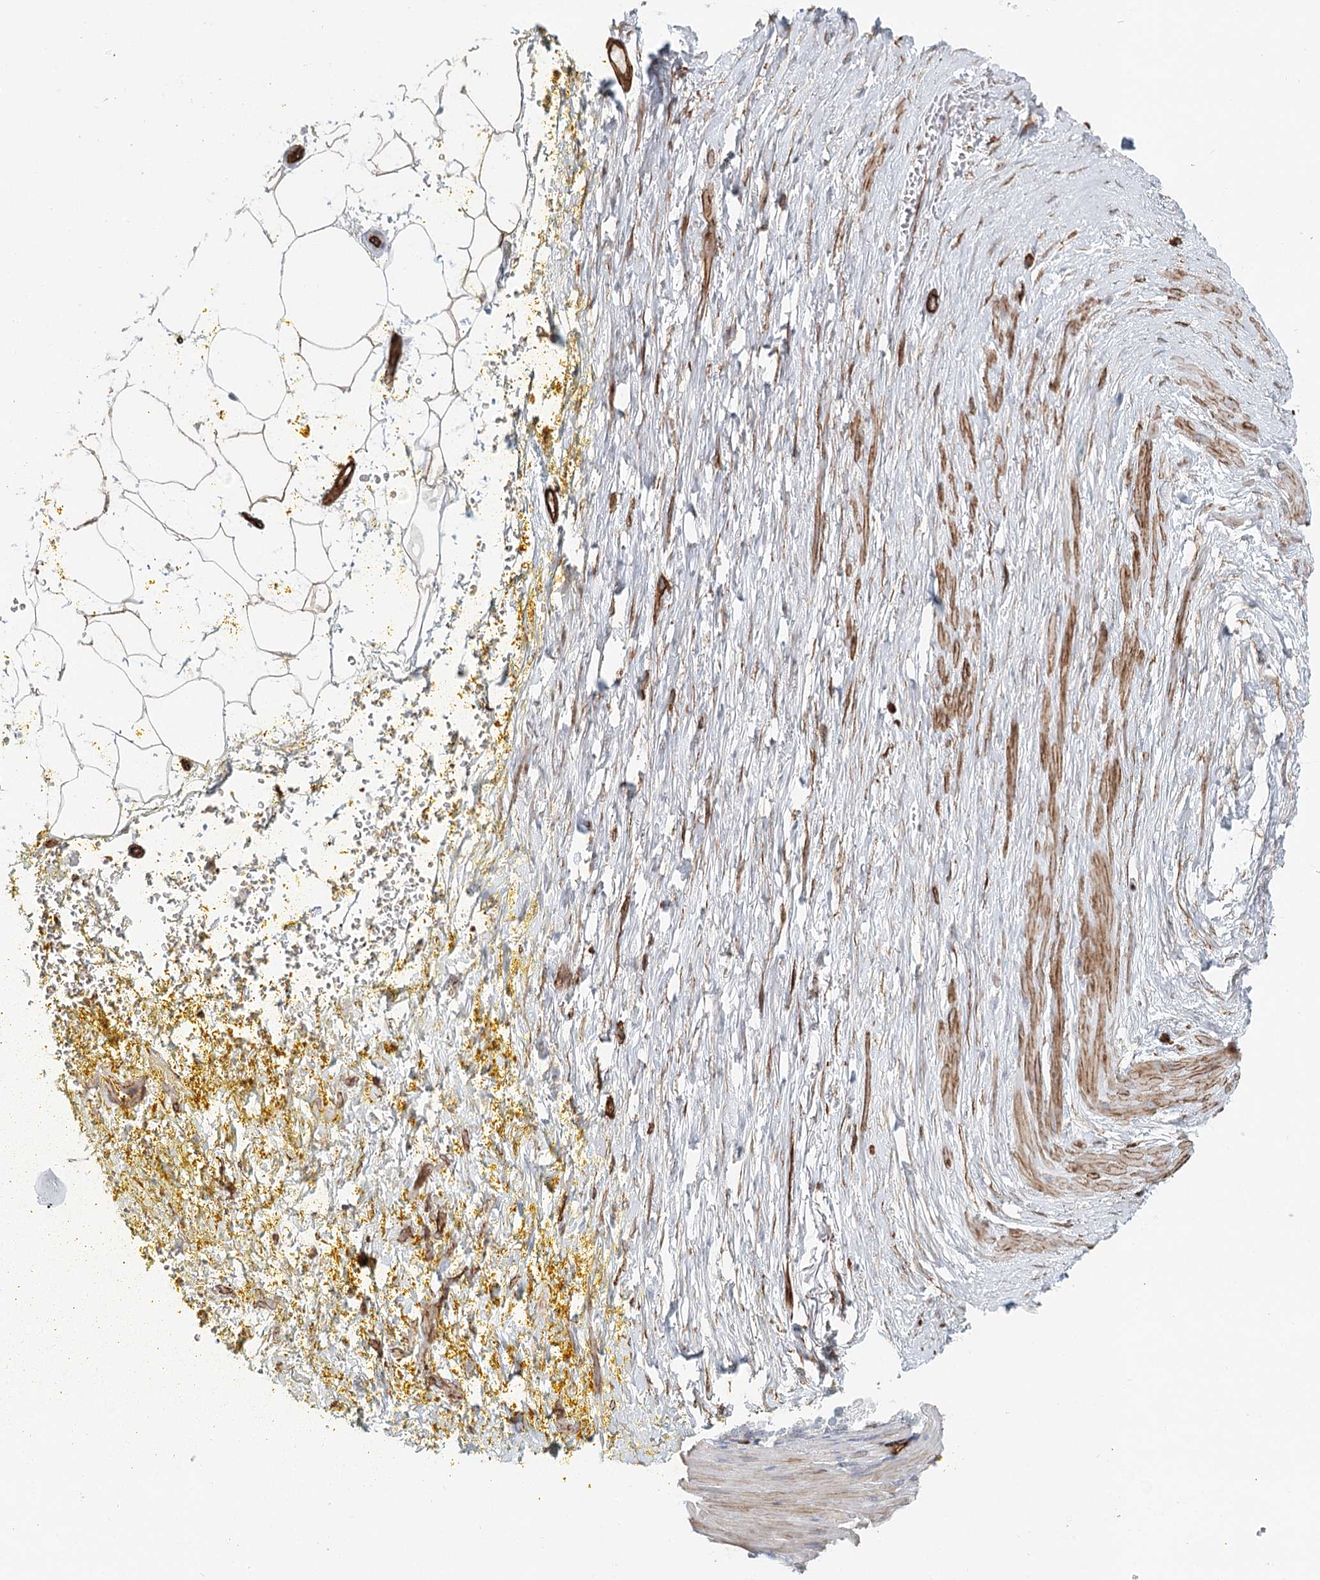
{"staining": {"intensity": "moderate", "quantity": "<25%", "location": "cytoplasmic/membranous"}, "tissue": "adipose tissue", "cell_type": "Adipocytes", "image_type": "normal", "snomed": [{"axis": "morphology", "description": "Normal tissue, NOS"}, {"axis": "morphology", "description": "Adenocarcinoma, Low grade"}, {"axis": "topography", "description": "Prostate"}, {"axis": "topography", "description": "Peripheral nerve tissue"}], "caption": "About <25% of adipocytes in benign human adipose tissue display moderate cytoplasmic/membranous protein positivity as visualized by brown immunohistochemical staining.", "gene": "ZFYVE28", "patient": {"sex": "male", "age": 63}}